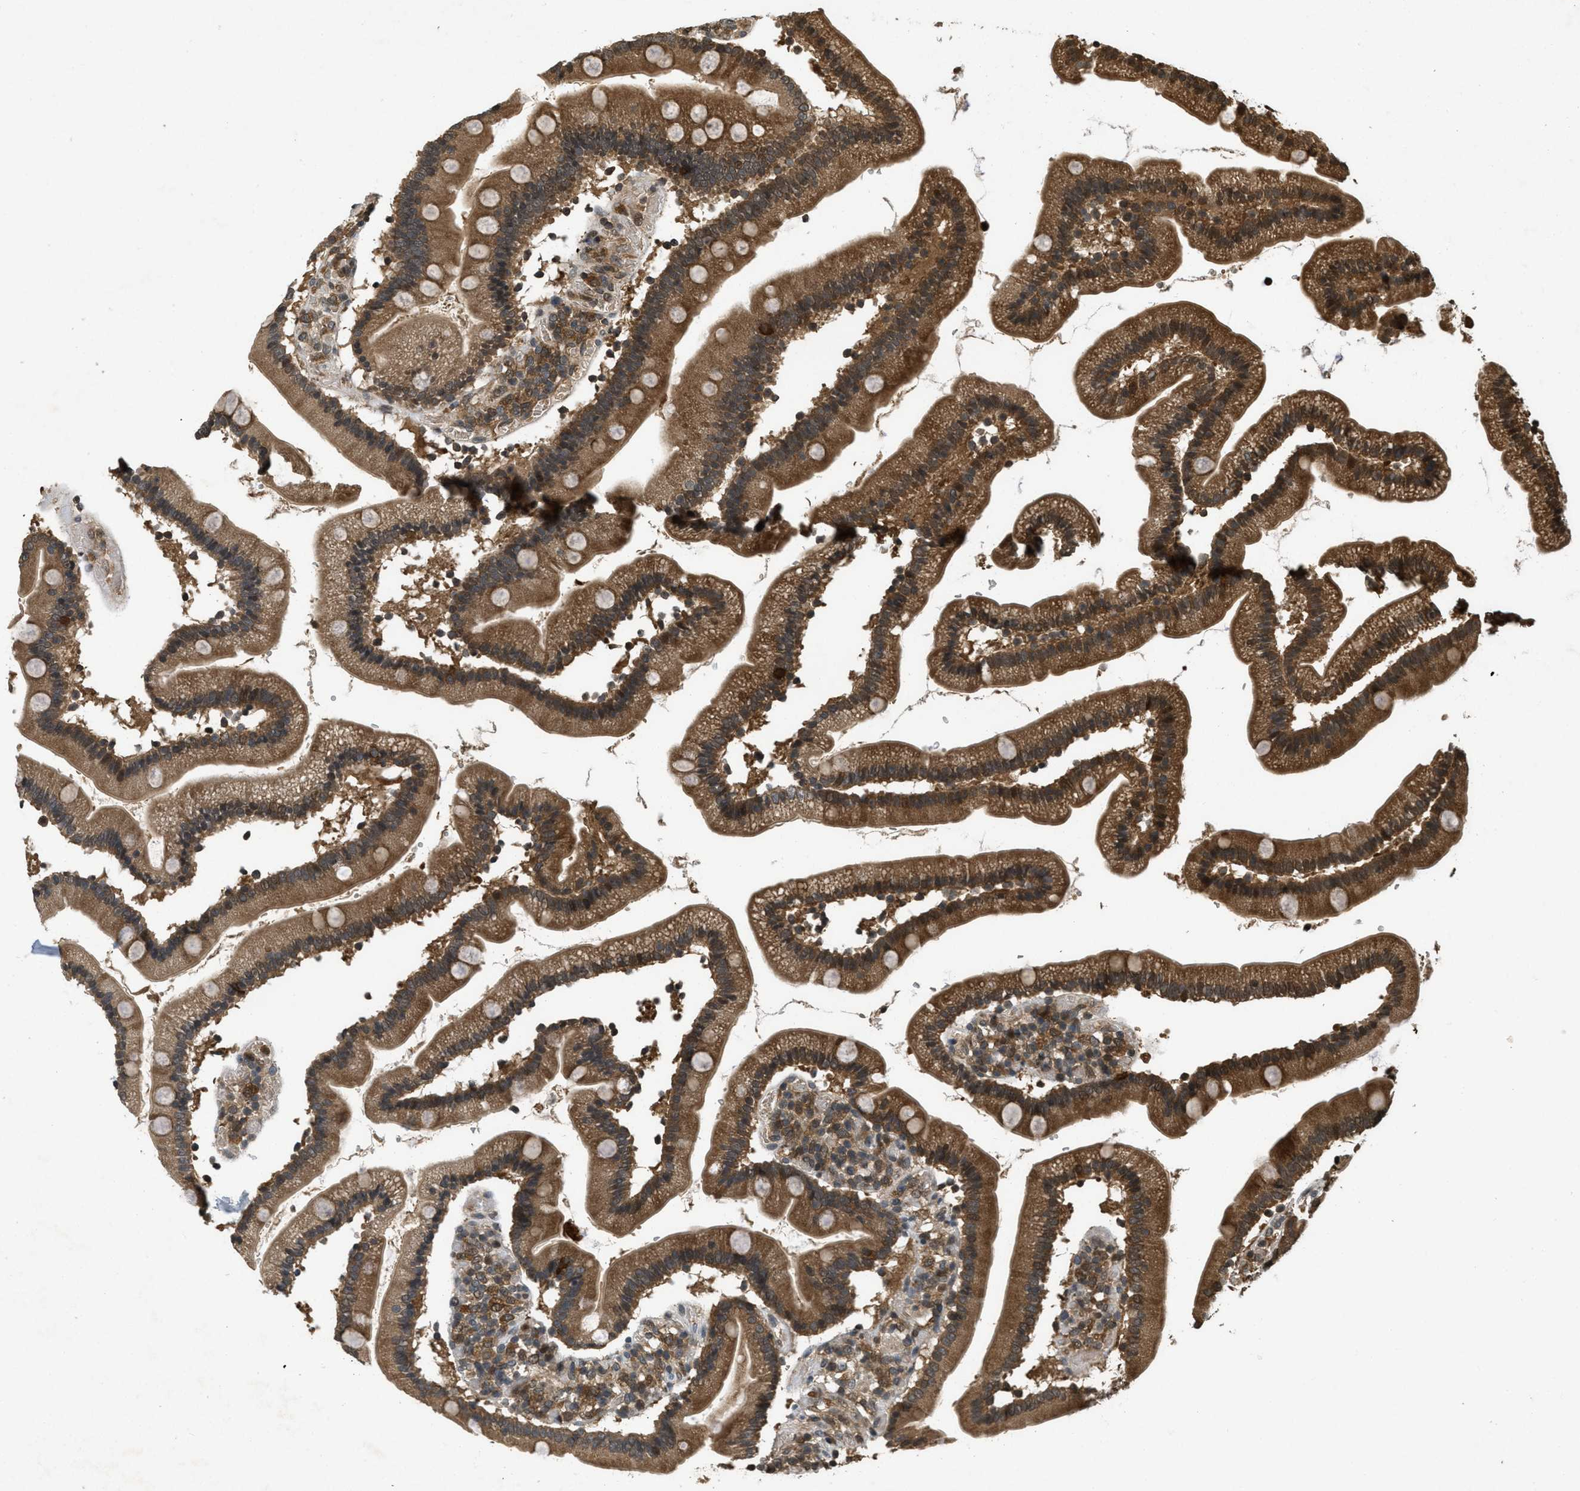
{"staining": {"intensity": "moderate", "quantity": ">75%", "location": "cytoplasmic/membranous"}, "tissue": "duodenum", "cell_type": "Glandular cells", "image_type": "normal", "snomed": [{"axis": "morphology", "description": "Normal tissue, NOS"}, {"axis": "topography", "description": "Duodenum"}], "caption": "Immunohistochemical staining of unremarkable duodenum displays medium levels of moderate cytoplasmic/membranous positivity in approximately >75% of glandular cells. The protein of interest is shown in brown color, while the nuclei are stained blue.", "gene": "ATG7", "patient": {"sex": "male", "age": 66}}